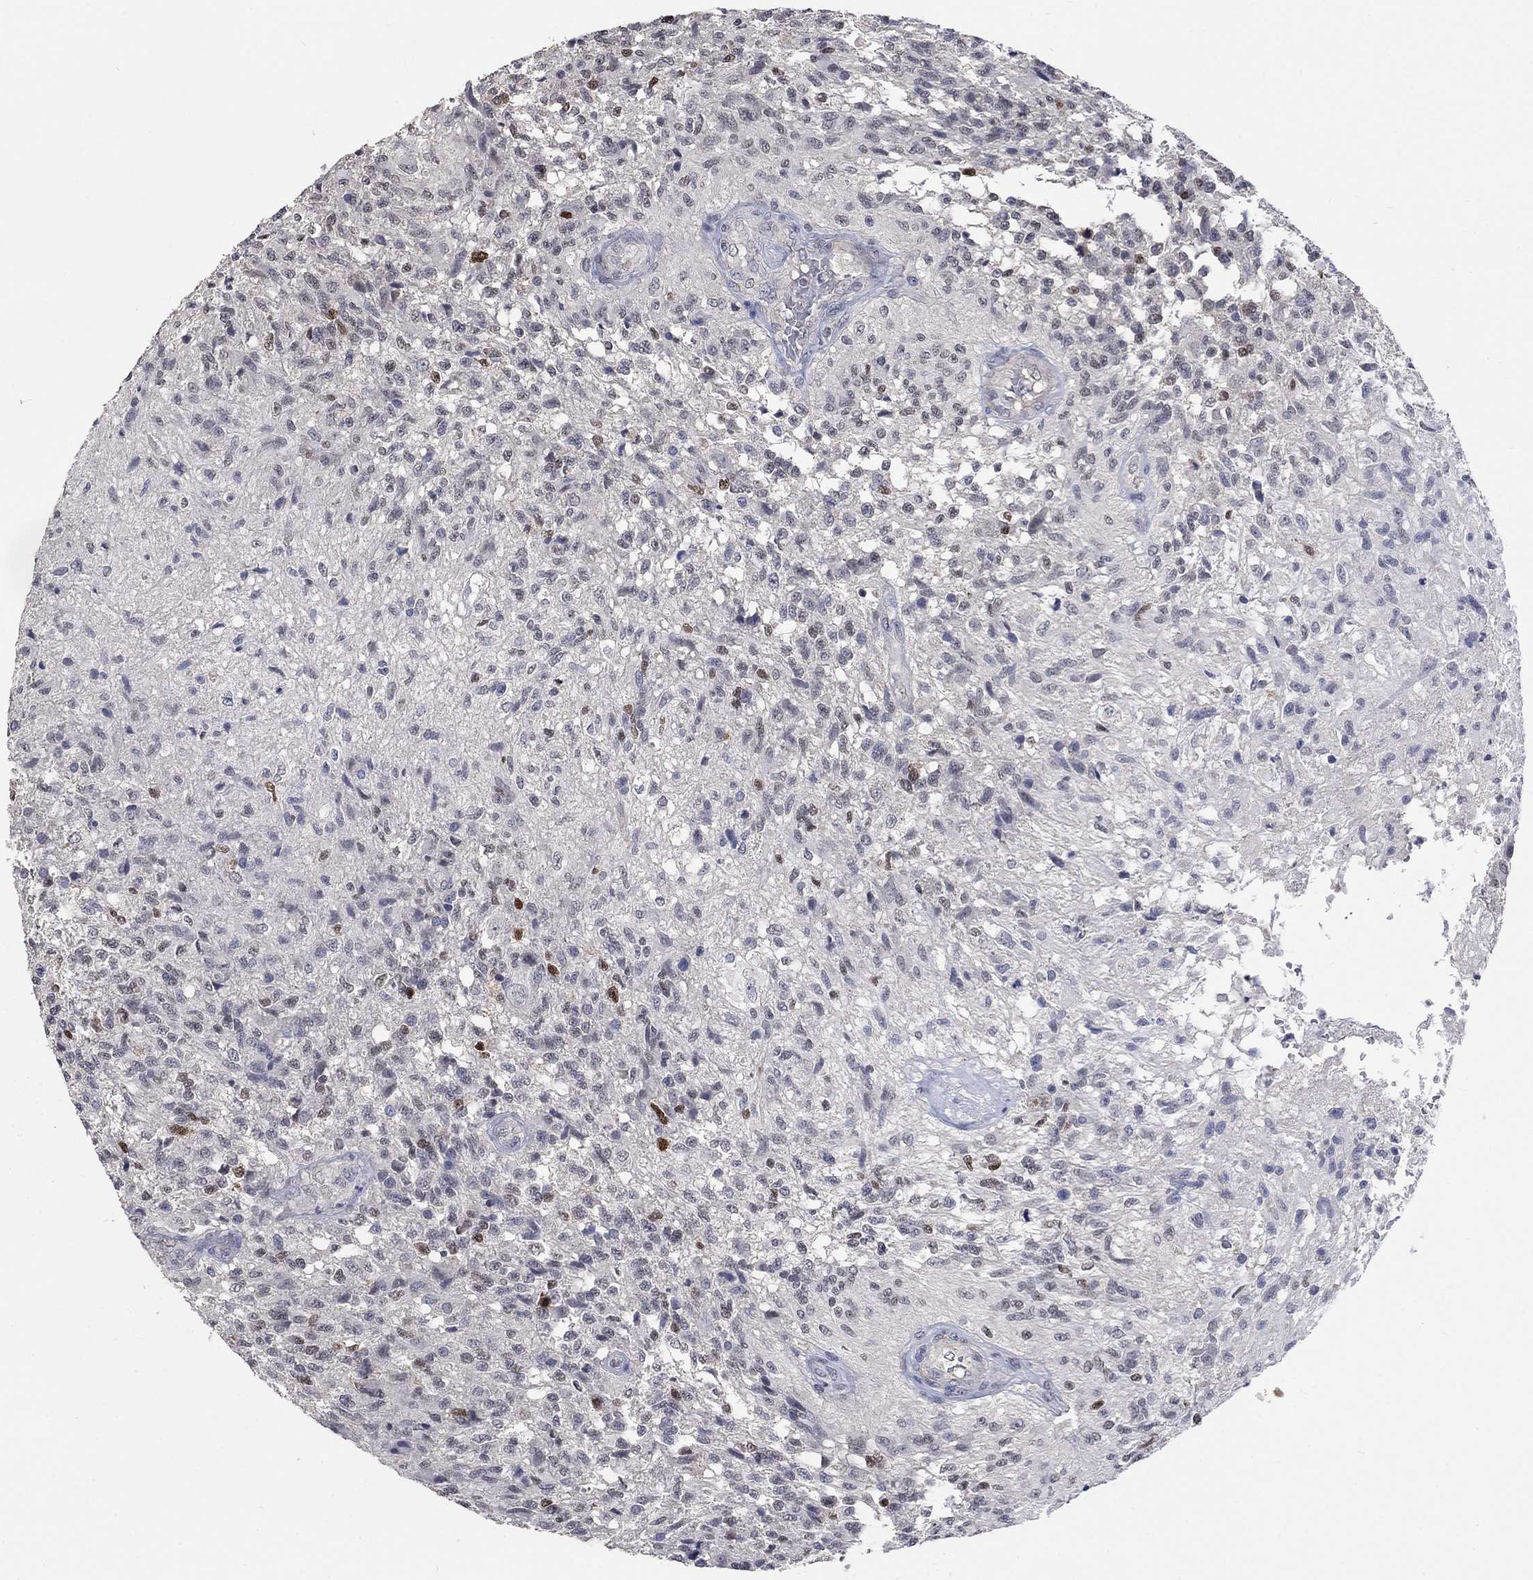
{"staining": {"intensity": "negative", "quantity": "none", "location": "none"}, "tissue": "glioma", "cell_type": "Tumor cells", "image_type": "cancer", "snomed": [{"axis": "morphology", "description": "Glioma, malignant, High grade"}, {"axis": "topography", "description": "Brain"}], "caption": "An immunohistochemistry micrograph of malignant glioma (high-grade) is shown. There is no staining in tumor cells of malignant glioma (high-grade).", "gene": "ZBTB18", "patient": {"sex": "male", "age": 56}}